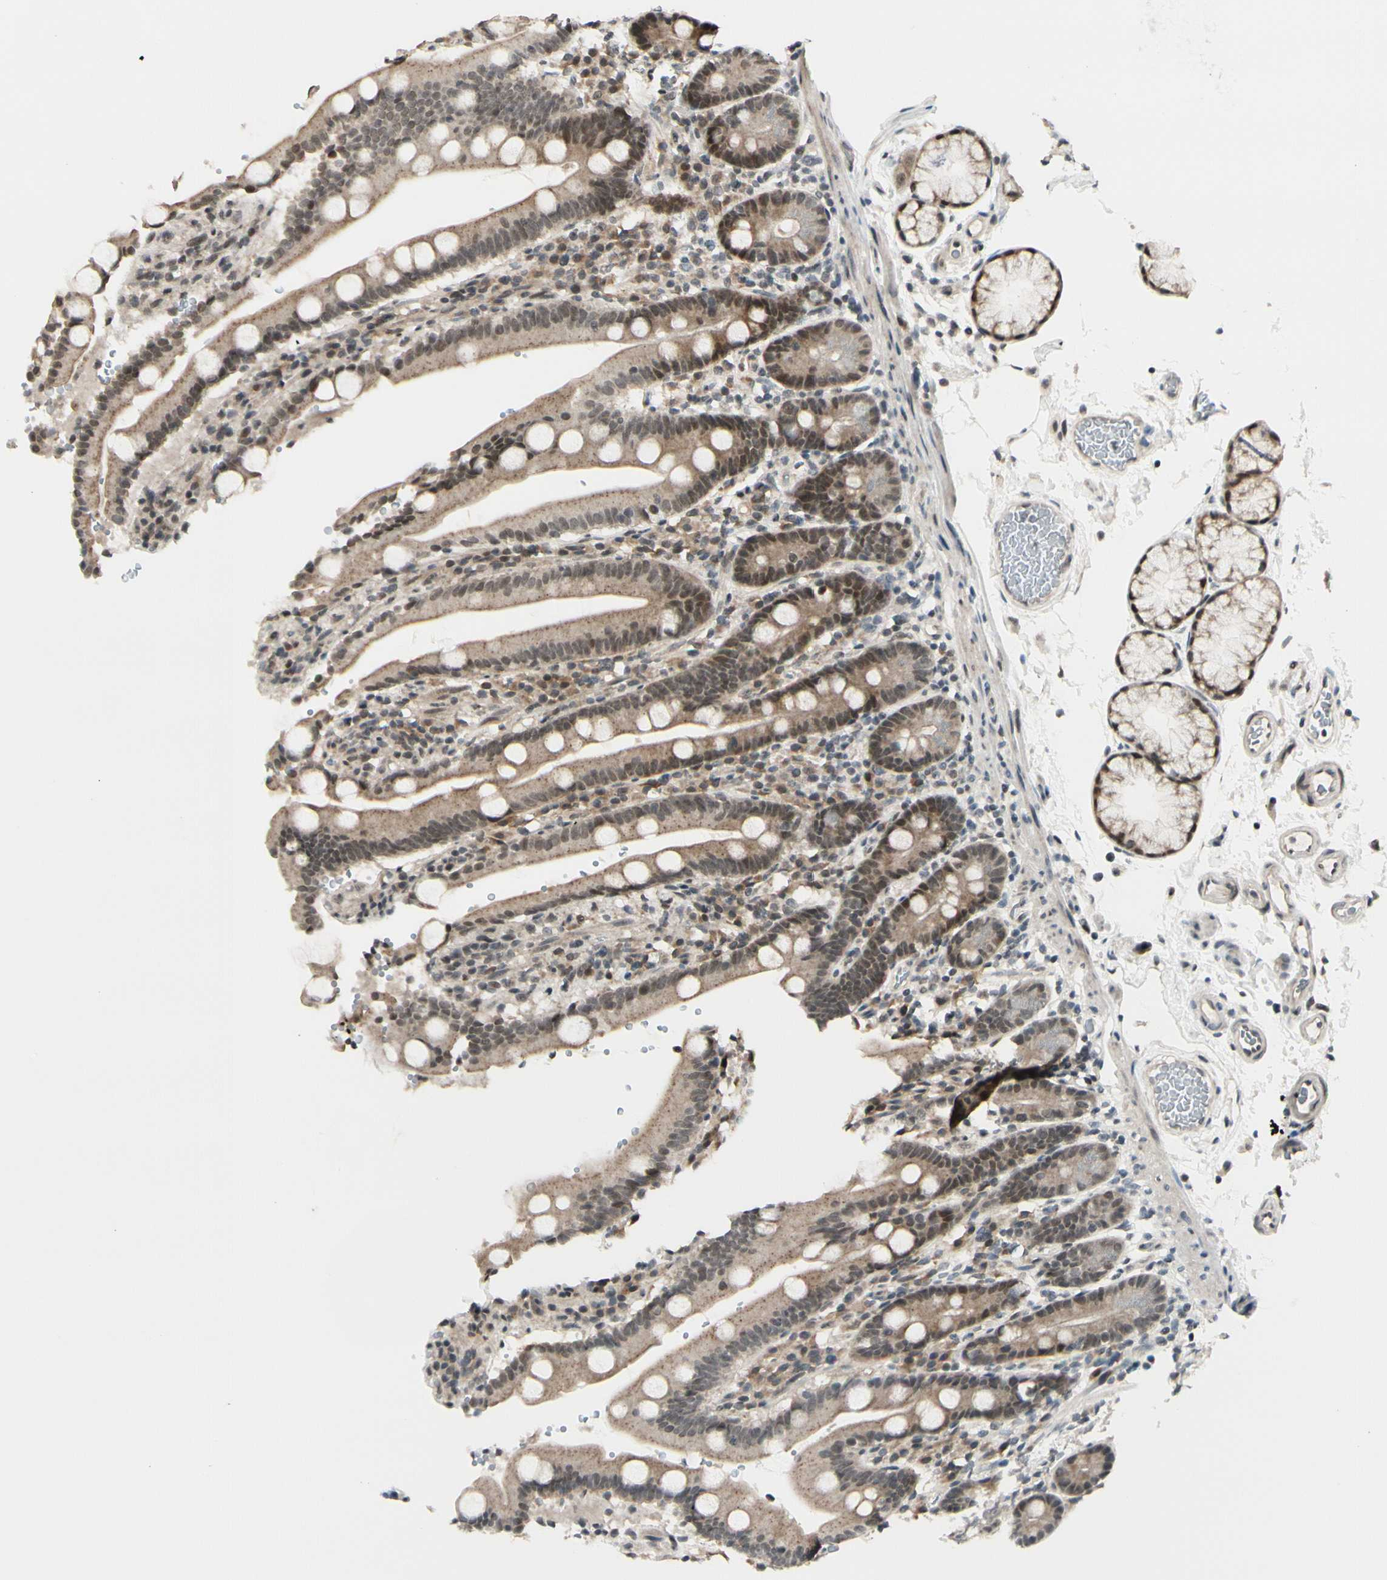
{"staining": {"intensity": "moderate", "quantity": ">75%", "location": "cytoplasmic/membranous"}, "tissue": "duodenum", "cell_type": "Glandular cells", "image_type": "normal", "snomed": [{"axis": "morphology", "description": "Normal tissue, NOS"}, {"axis": "topography", "description": "Small intestine, NOS"}], "caption": "About >75% of glandular cells in normal duodenum reveal moderate cytoplasmic/membranous protein expression as visualized by brown immunohistochemical staining.", "gene": "BRMS1", "patient": {"sex": "female", "age": 71}}